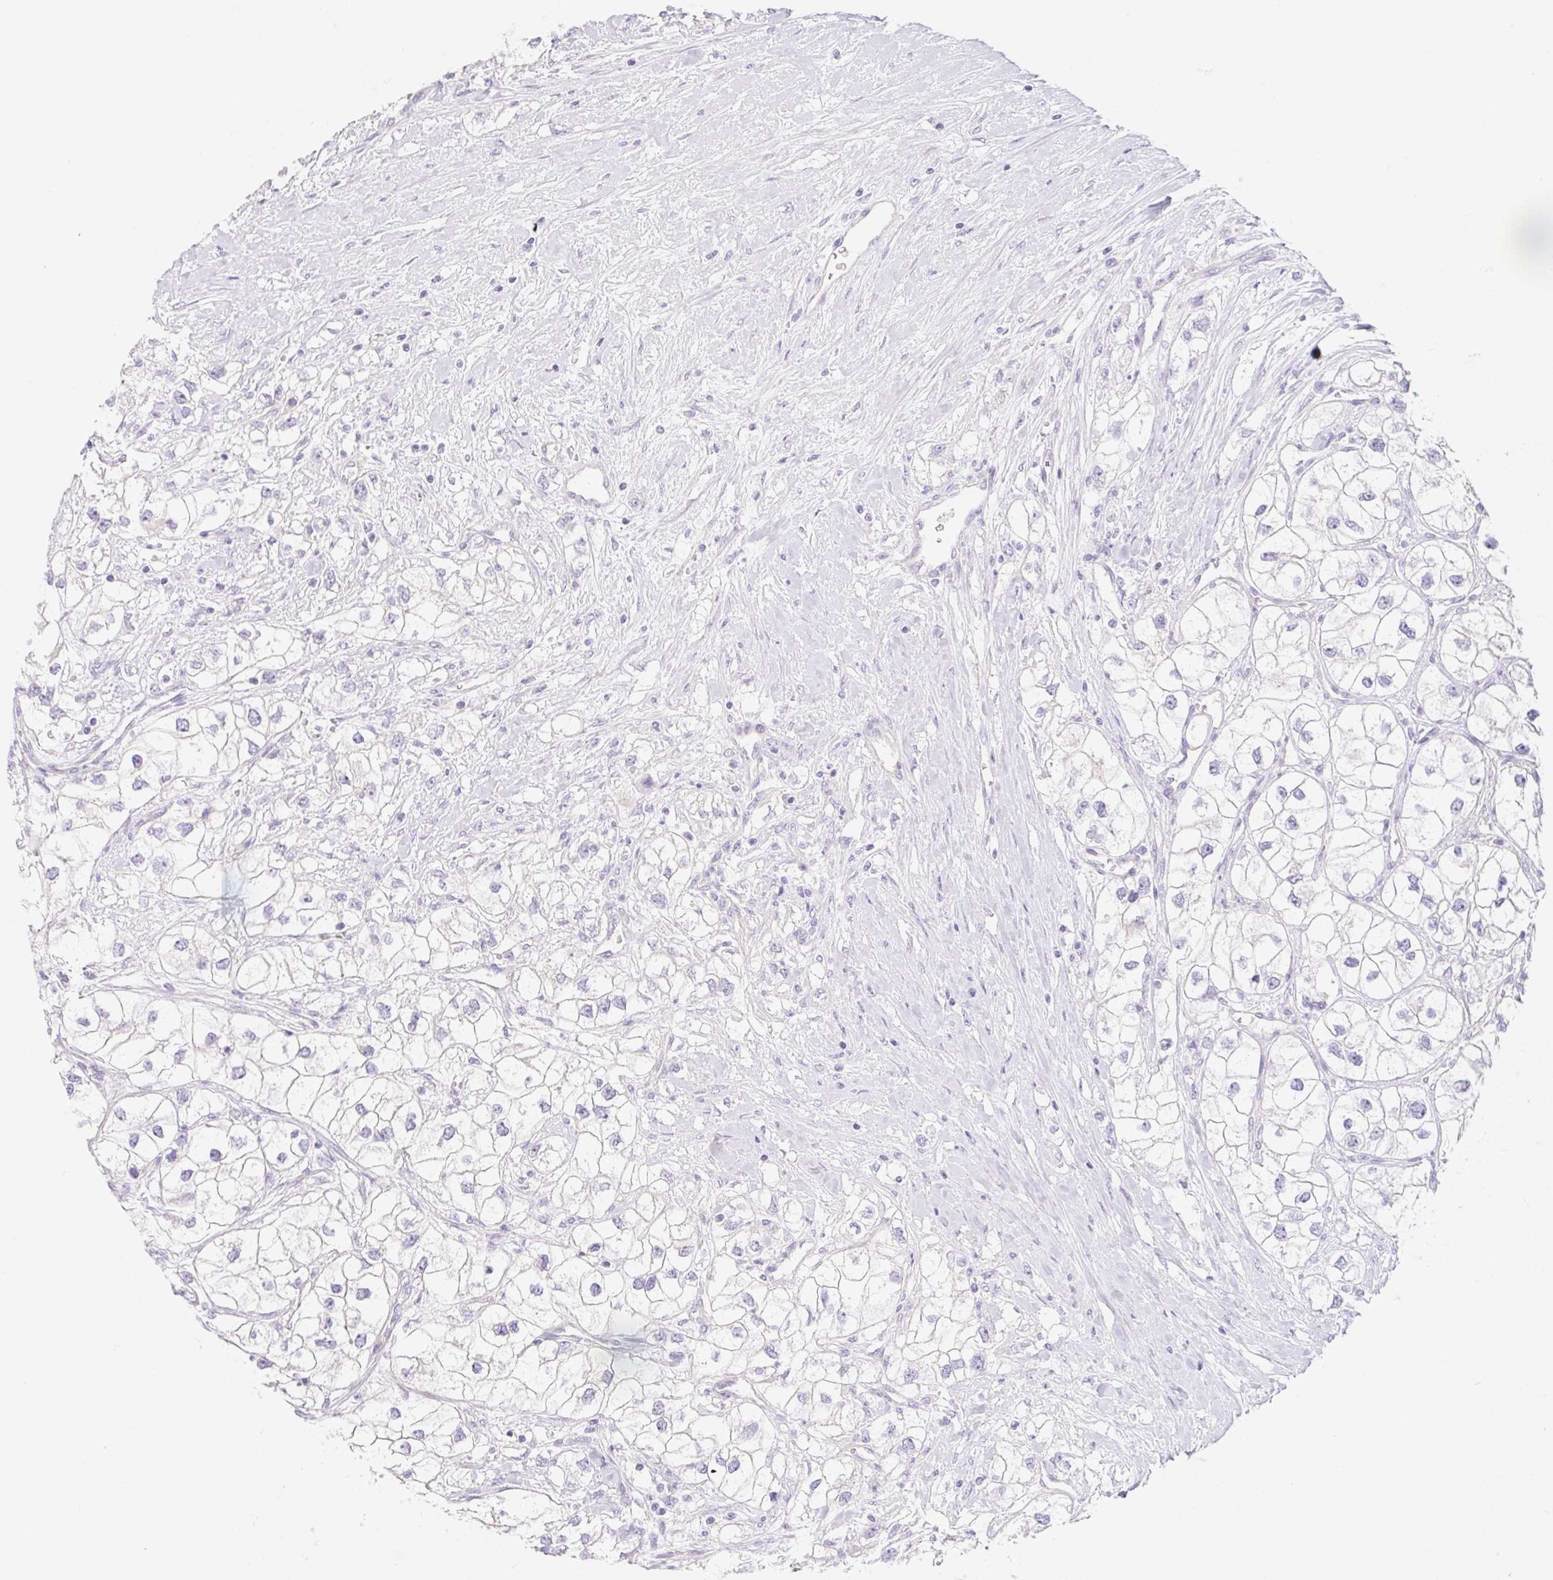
{"staining": {"intensity": "negative", "quantity": "none", "location": "none"}, "tissue": "renal cancer", "cell_type": "Tumor cells", "image_type": "cancer", "snomed": [{"axis": "morphology", "description": "Adenocarcinoma, NOS"}, {"axis": "topography", "description": "Kidney"}], "caption": "An IHC micrograph of renal cancer is shown. There is no staining in tumor cells of renal cancer. (DAB (3,3'-diaminobenzidine) immunohistochemistry (IHC) visualized using brightfield microscopy, high magnification).", "gene": "LYVE1", "patient": {"sex": "male", "age": 59}}